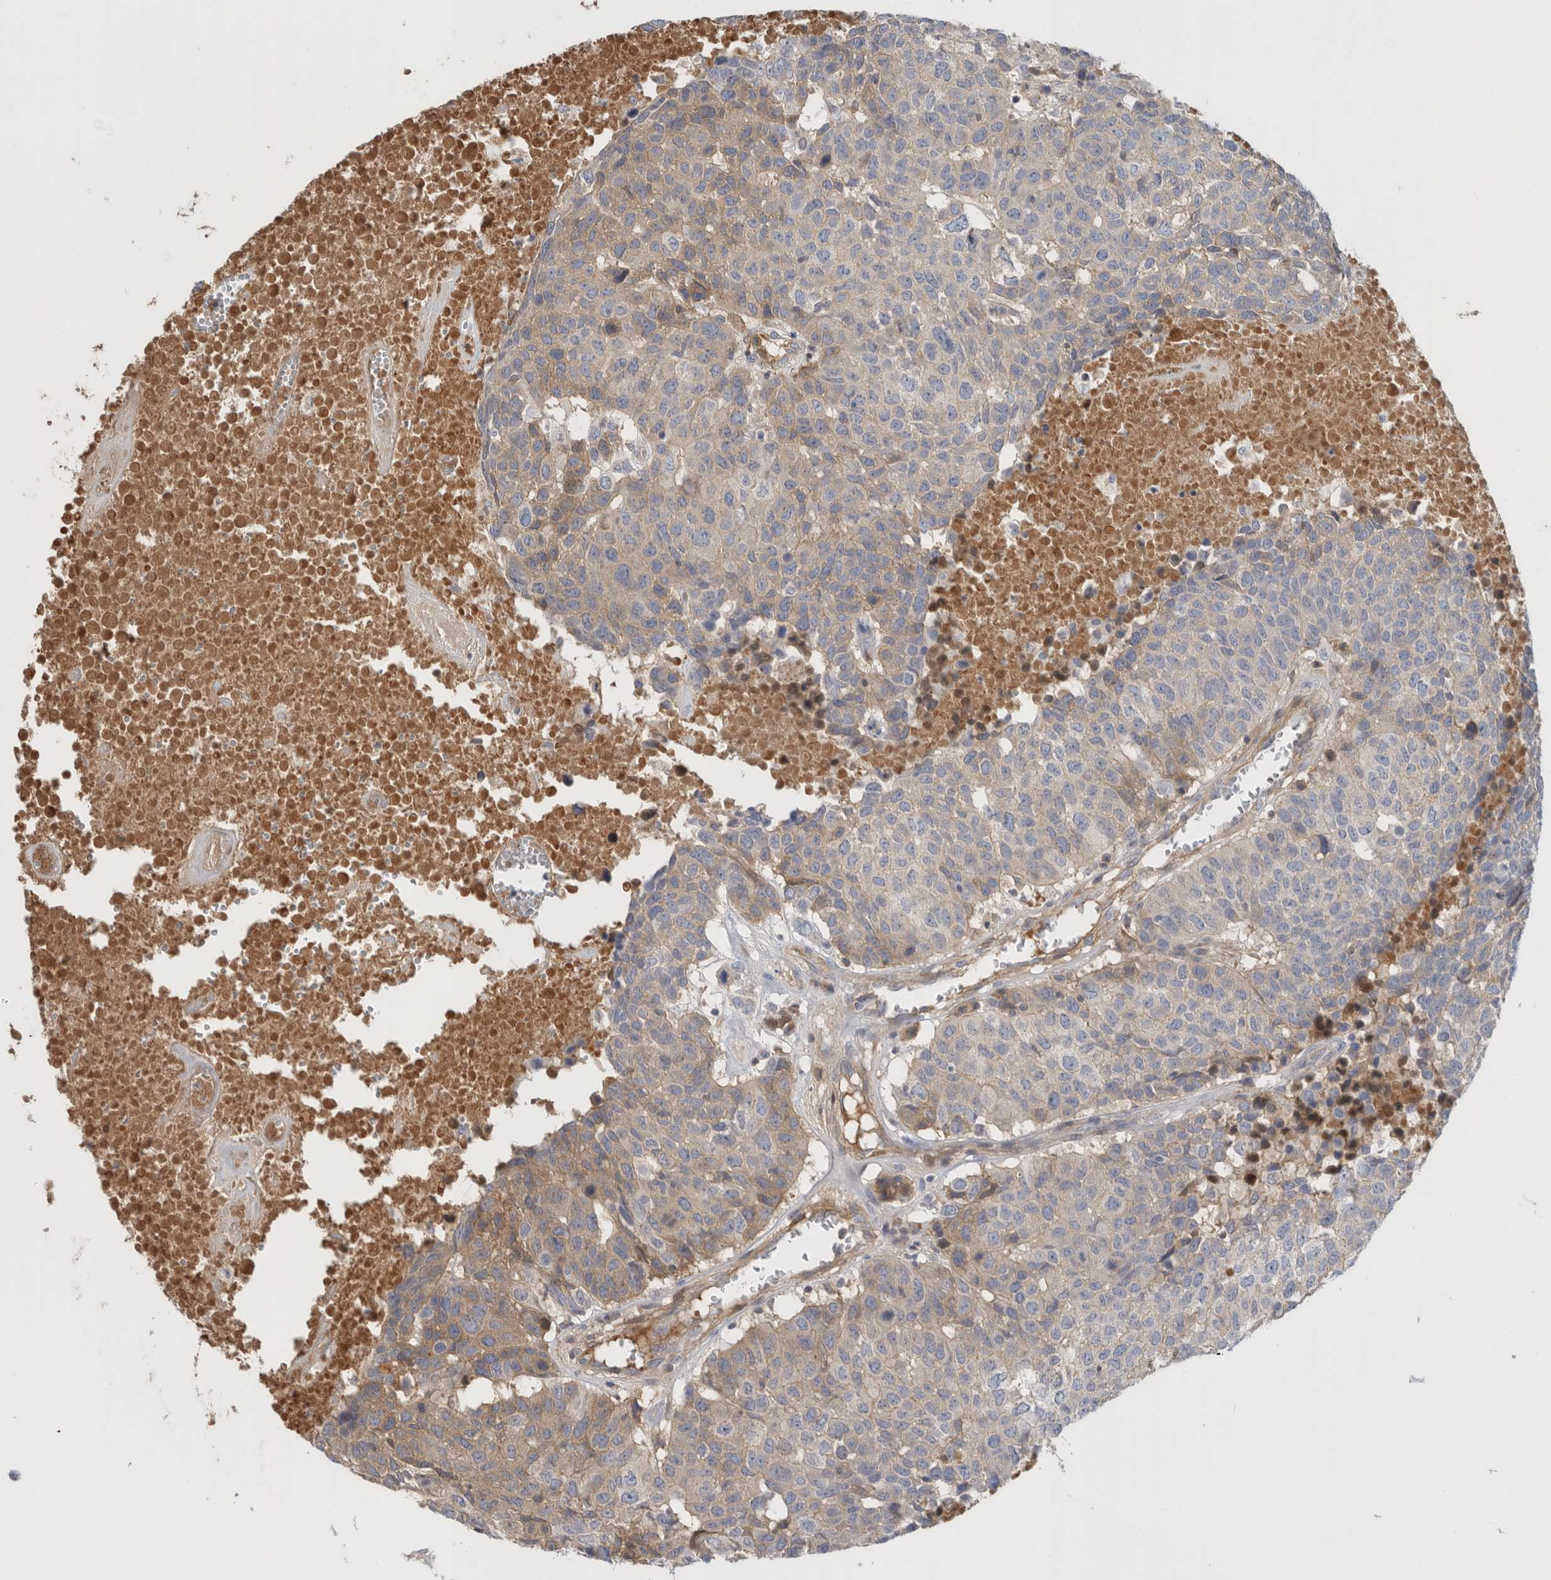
{"staining": {"intensity": "weak", "quantity": "25%-75%", "location": "cytoplasmic/membranous"}, "tissue": "head and neck cancer", "cell_type": "Tumor cells", "image_type": "cancer", "snomed": [{"axis": "morphology", "description": "Squamous cell carcinoma, NOS"}, {"axis": "topography", "description": "Head-Neck"}], "caption": "There is low levels of weak cytoplasmic/membranous positivity in tumor cells of head and neck cancer (squamous cell carcinoma), as demonstrated by immunohistochemical staining (brown color).", "gene": "CFI", "patient": {"sex": "male", "age": 66}}